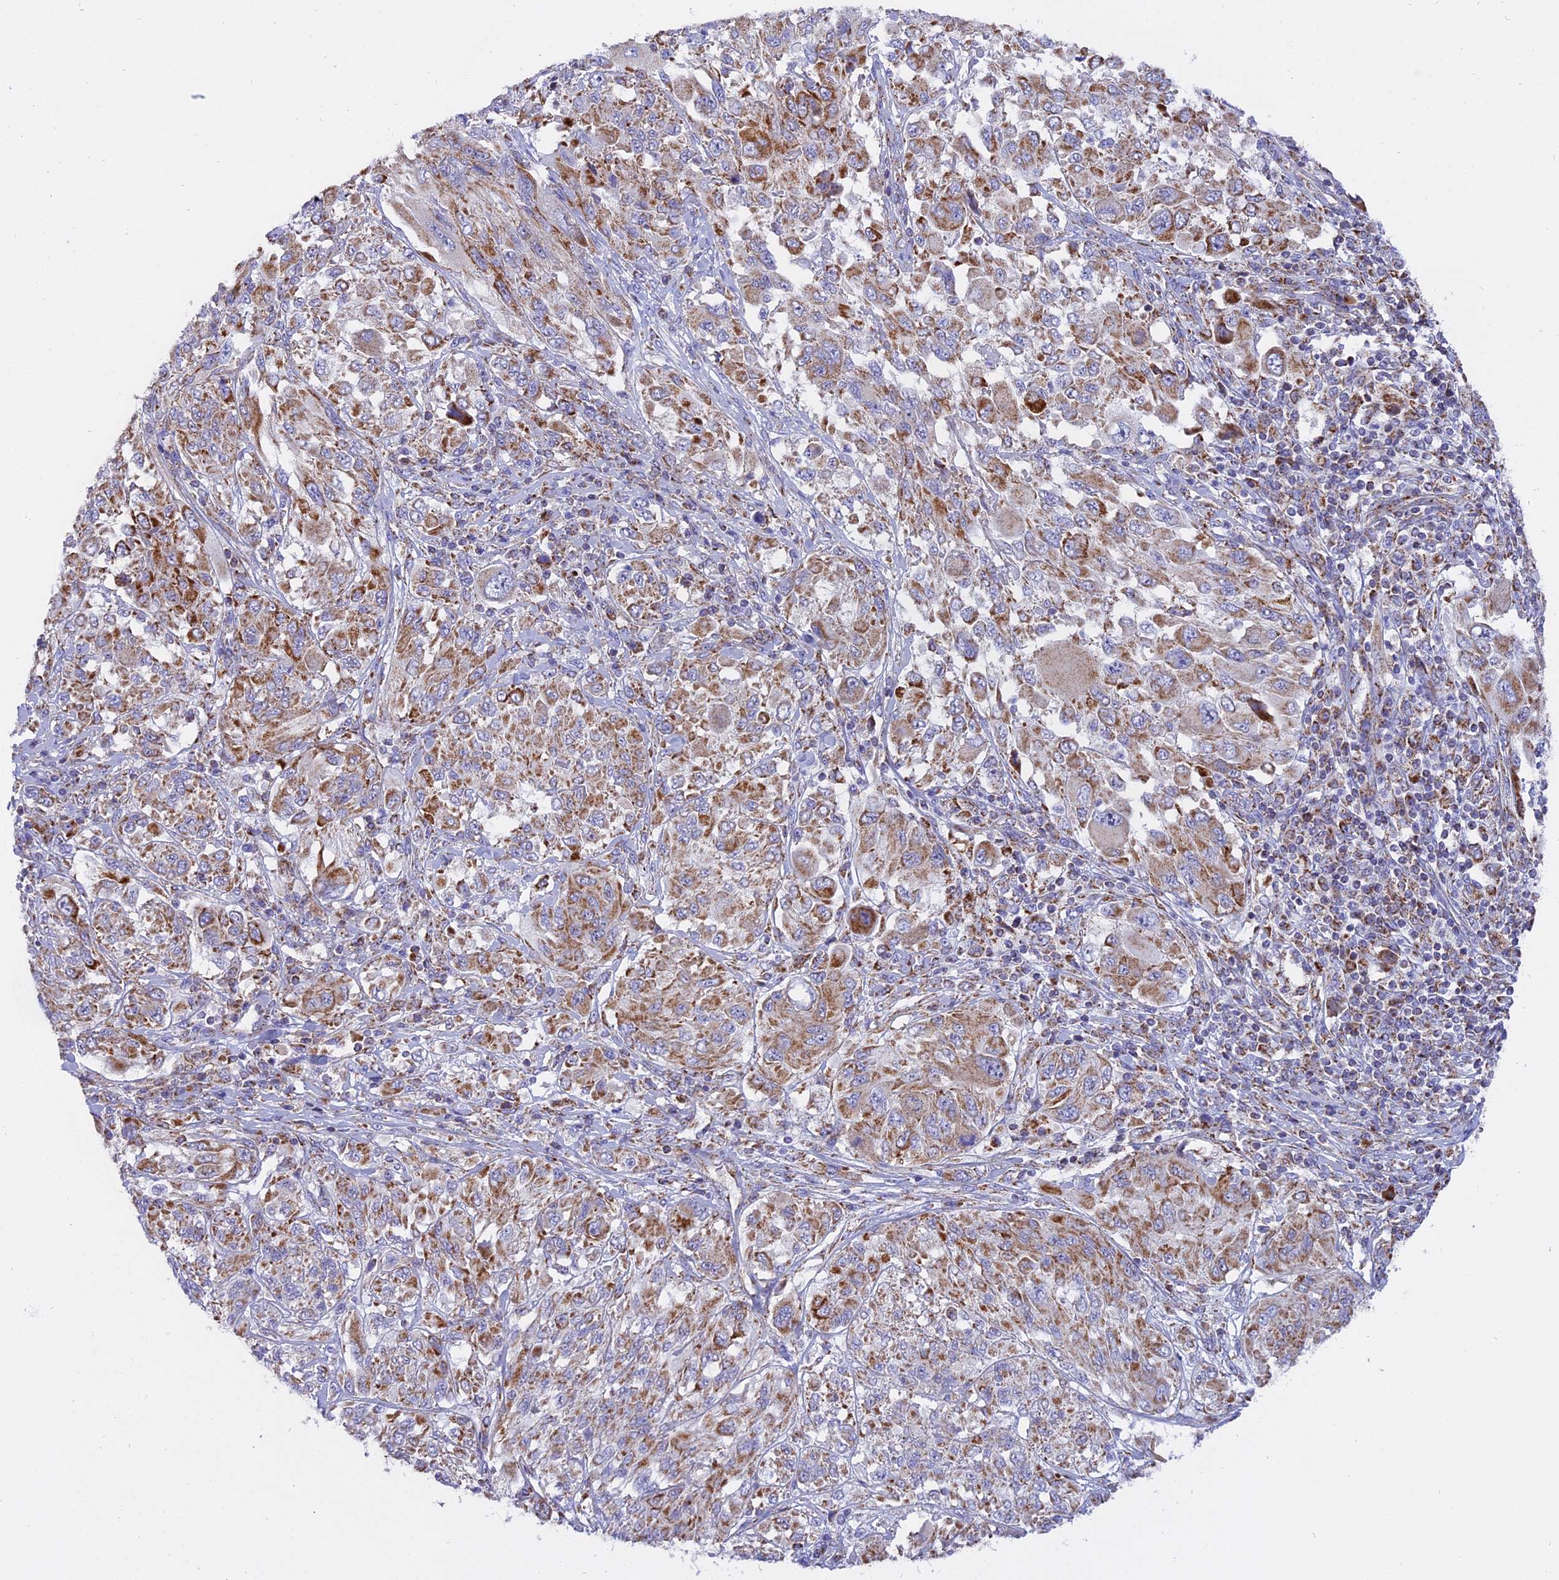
{"staining": {"intensity": "moderate", "quantity": ">75%", "location": "cytoplasmic/membranous"}, "tissue": "melanoma", "cell_type": "Tumor cells", "image_type": "cancer", "snomed": [{"axis": "morphology", "description": "Malignant melanoma, NOS"}, {"axis": "topography", "description": "Skin"}], "caption": "A photomicrograph of human malignant melanoma stained for a protein shows moderate cytoplasmic/membranous brown staining in tumor cells.", "gene": "MRPS34", "patient": {"sex": "female", "age": 91}}